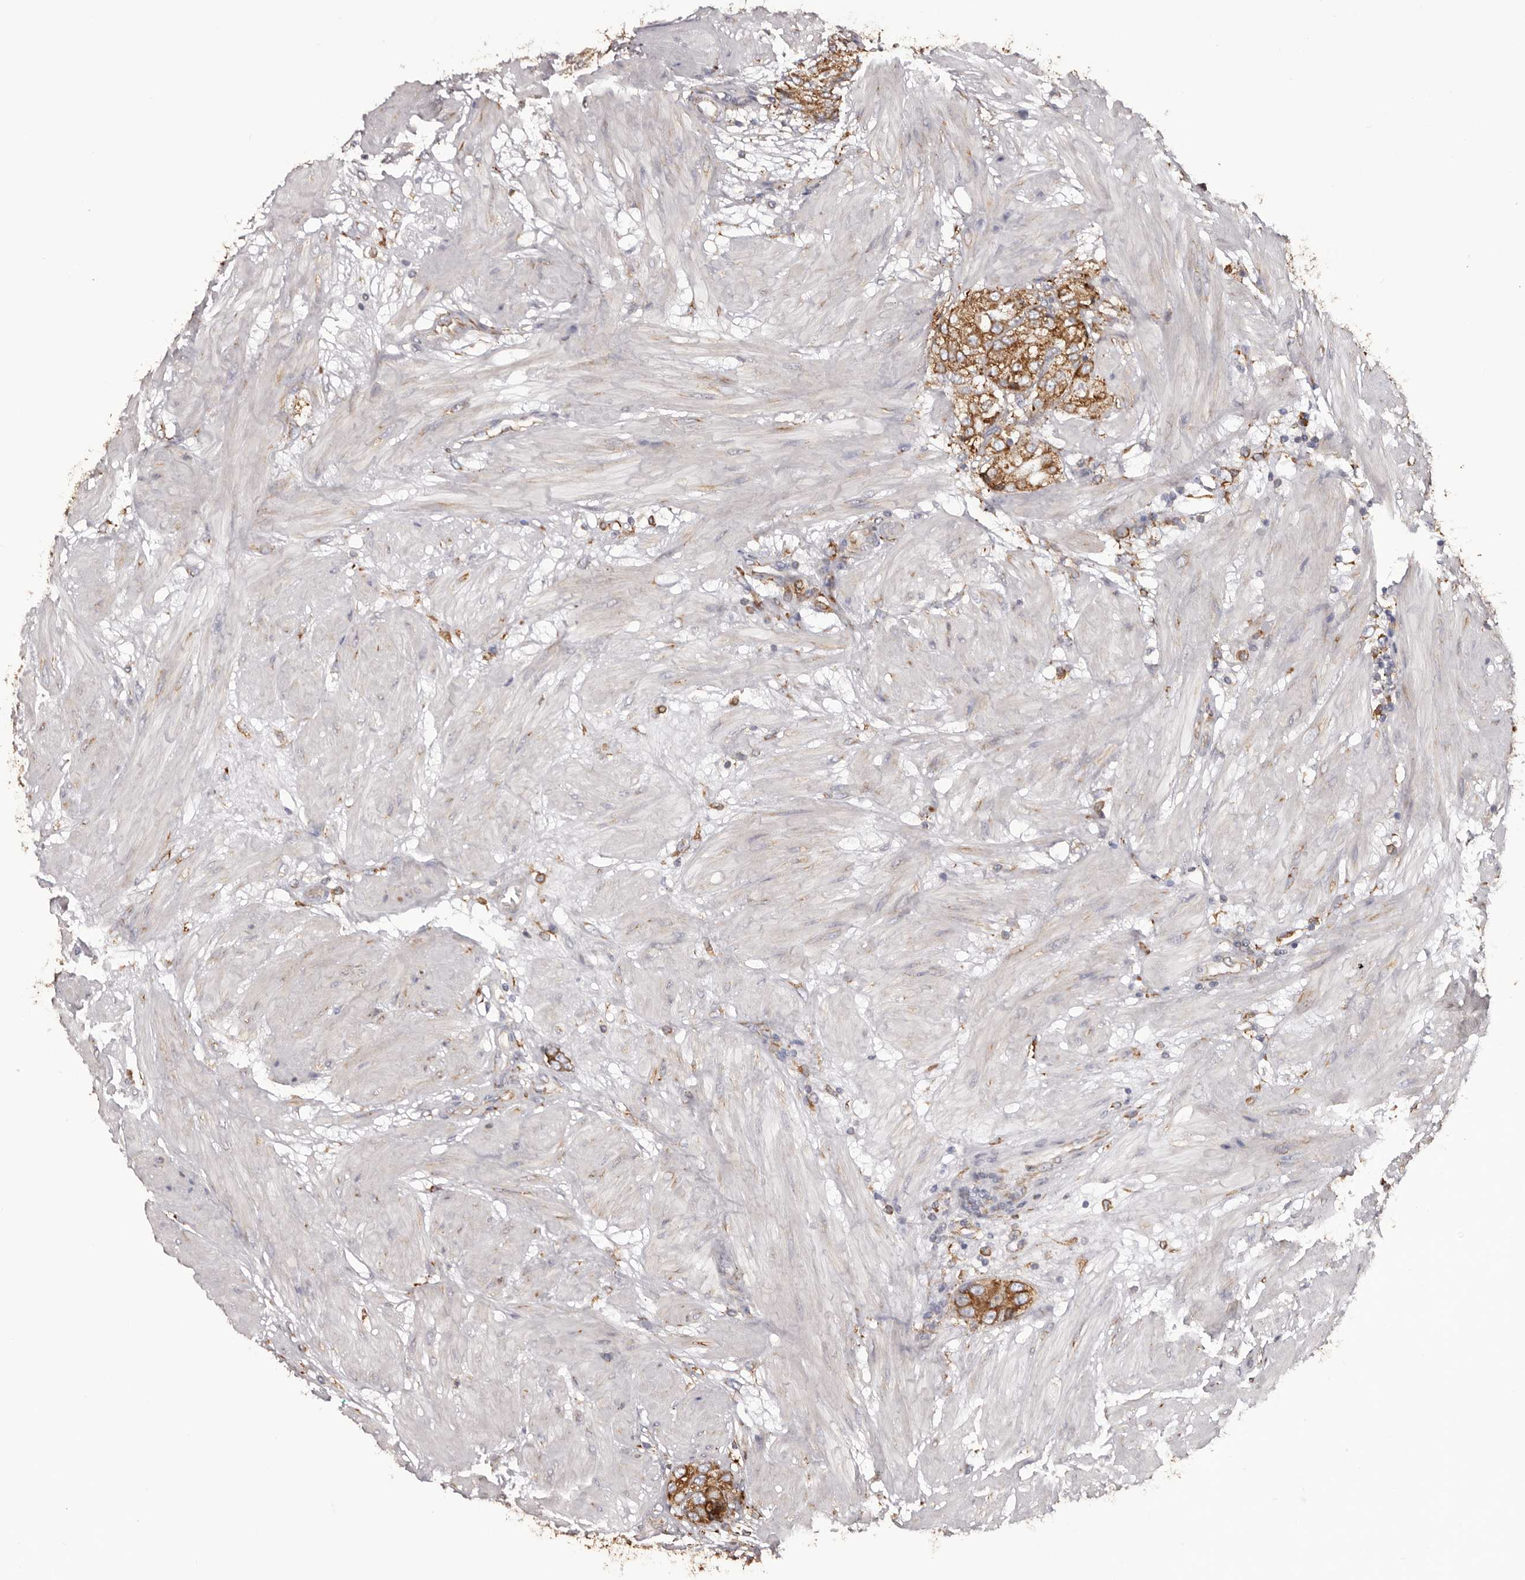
{"staining": {"intensity": "moderate", "quantity": ">75%", "location": "cytoplasmic/membranous"}, "tissue": "prostate cancer", "cell_type": "Tumor cells", "image_type": "cancer", "snomed": [{"axis": "morphology", "description": "Adenocarcinoma, High grade"}, {"axis": "topography", "description": "Prostate"}], "caption": "The photomicrograph exhibits a brown stain indicating the presence of a protein in the cytoplasmic/membranous of tumor cells in prostate cancer.", "gene": "QRSL1", "patient": {"sex": "male", "age": 50}}